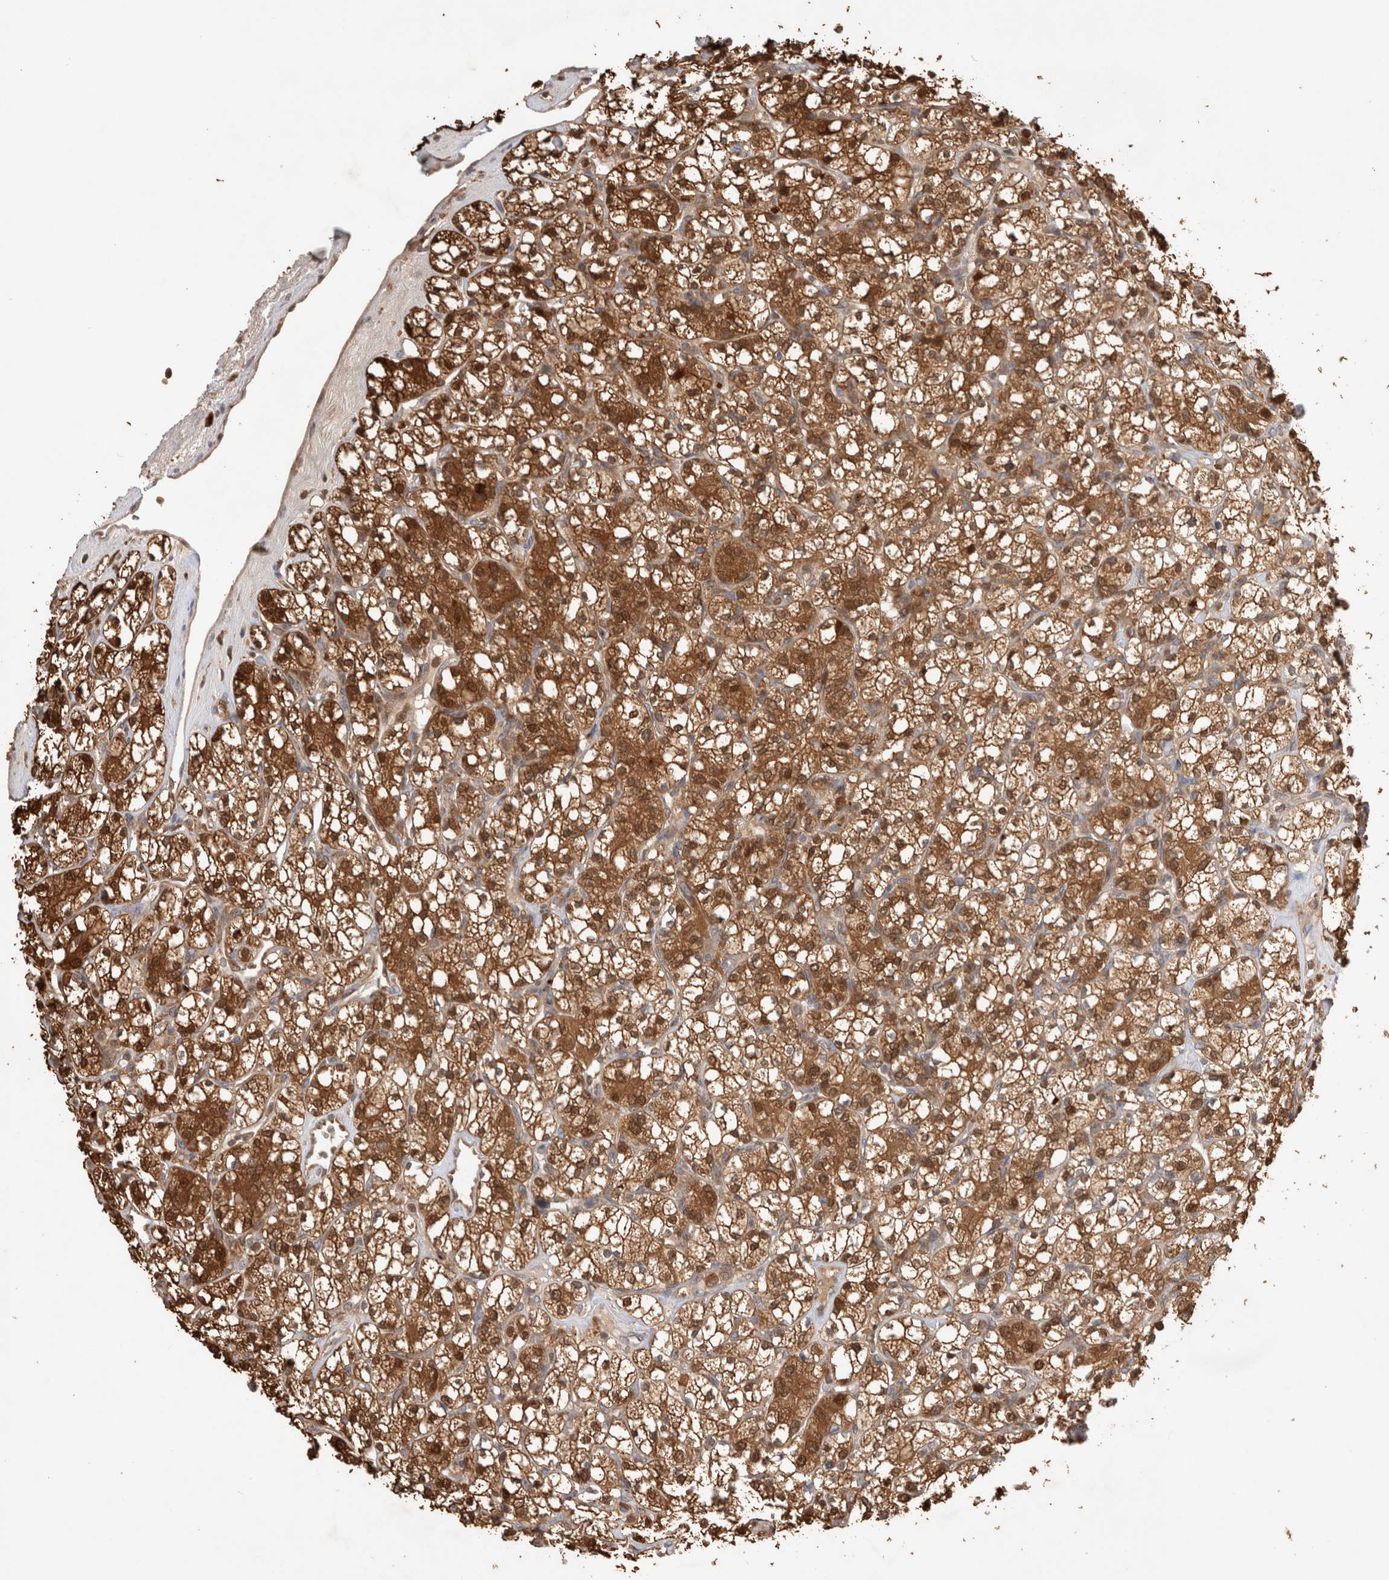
{"staining": {"intensity": "strong", "quantity": ">75%", "location": "cytoplasmic/membranous,nuclear"}, "tissue": "renal cancer", "cell_type": "Tumor cells", "image_type": "cancer", "snomed": [{"axis": "morphology", "description": "Adenocarcinoma, NOS"}, {"axis": "topography", "description": "Kidney"}], "caption": "Immunohistochemical staining of adenocarcinoma (renal) exhibits strong cytoplasmic/membranous and nuclear protein expression in approximately >75% of tumor cells. (brown staining indicates protein expression, while blue staining denotes nuclei).", "gene": "OTUD6B", "patient": {"sex": "male", "age": 77}}